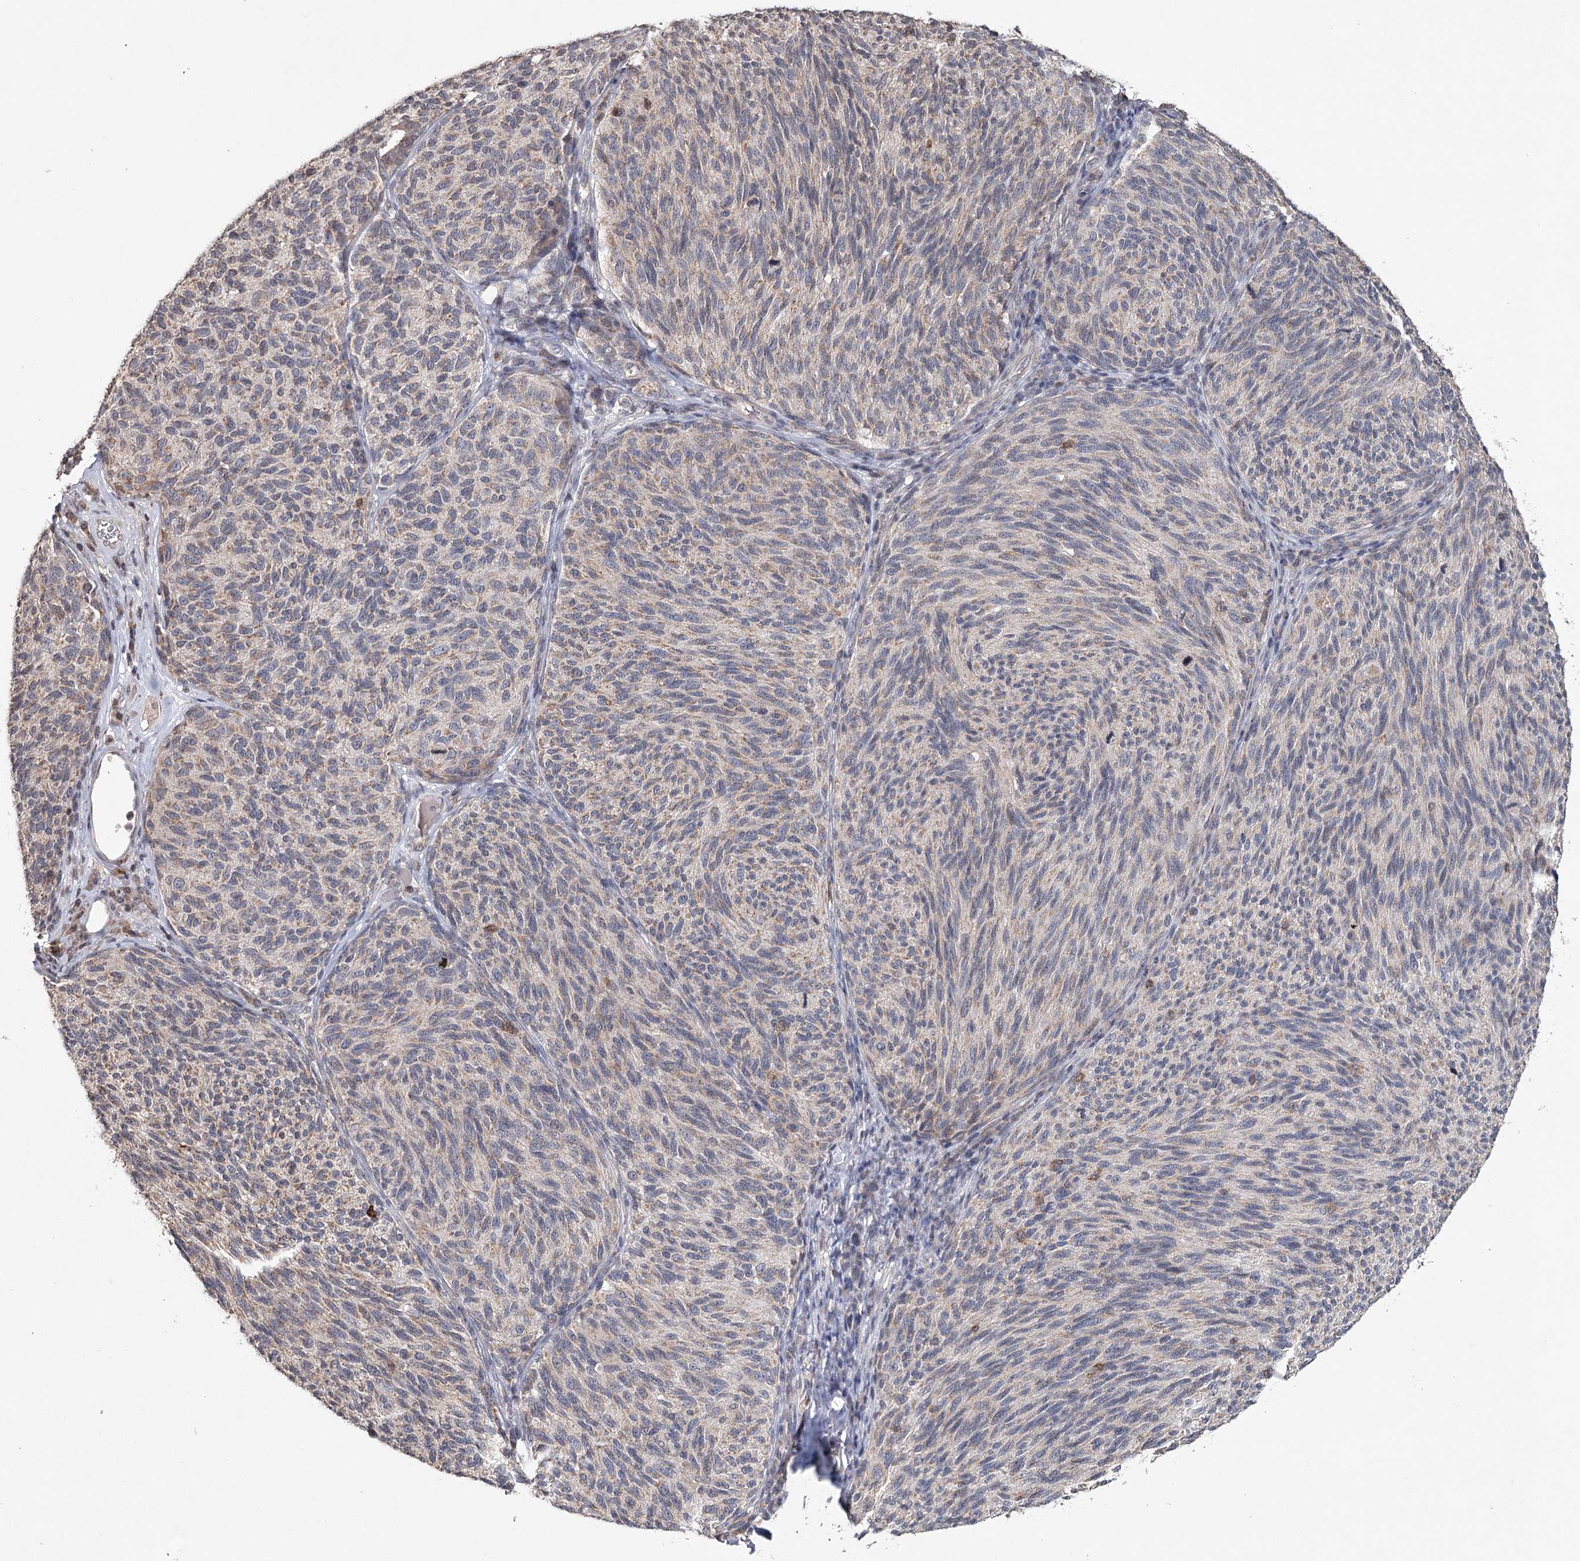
{"staining": {"intensity": "weak", "quantity": "<25%", "location": "cytoplasmic/membranous"}, "tissue": "melanoma", "cell_type": "Tumor cells", "image_type": "cancer", "snomed": [{"axis": "morphology", "description": "Malignant melanoma, NOS"}, {"axis": "topography", "description": "Skin"}], "caption": "There is no significant staining in tumor cells of malignant melanoma.", "gene": "ICOS", "patient": {"sex": "female", "age": 73}}